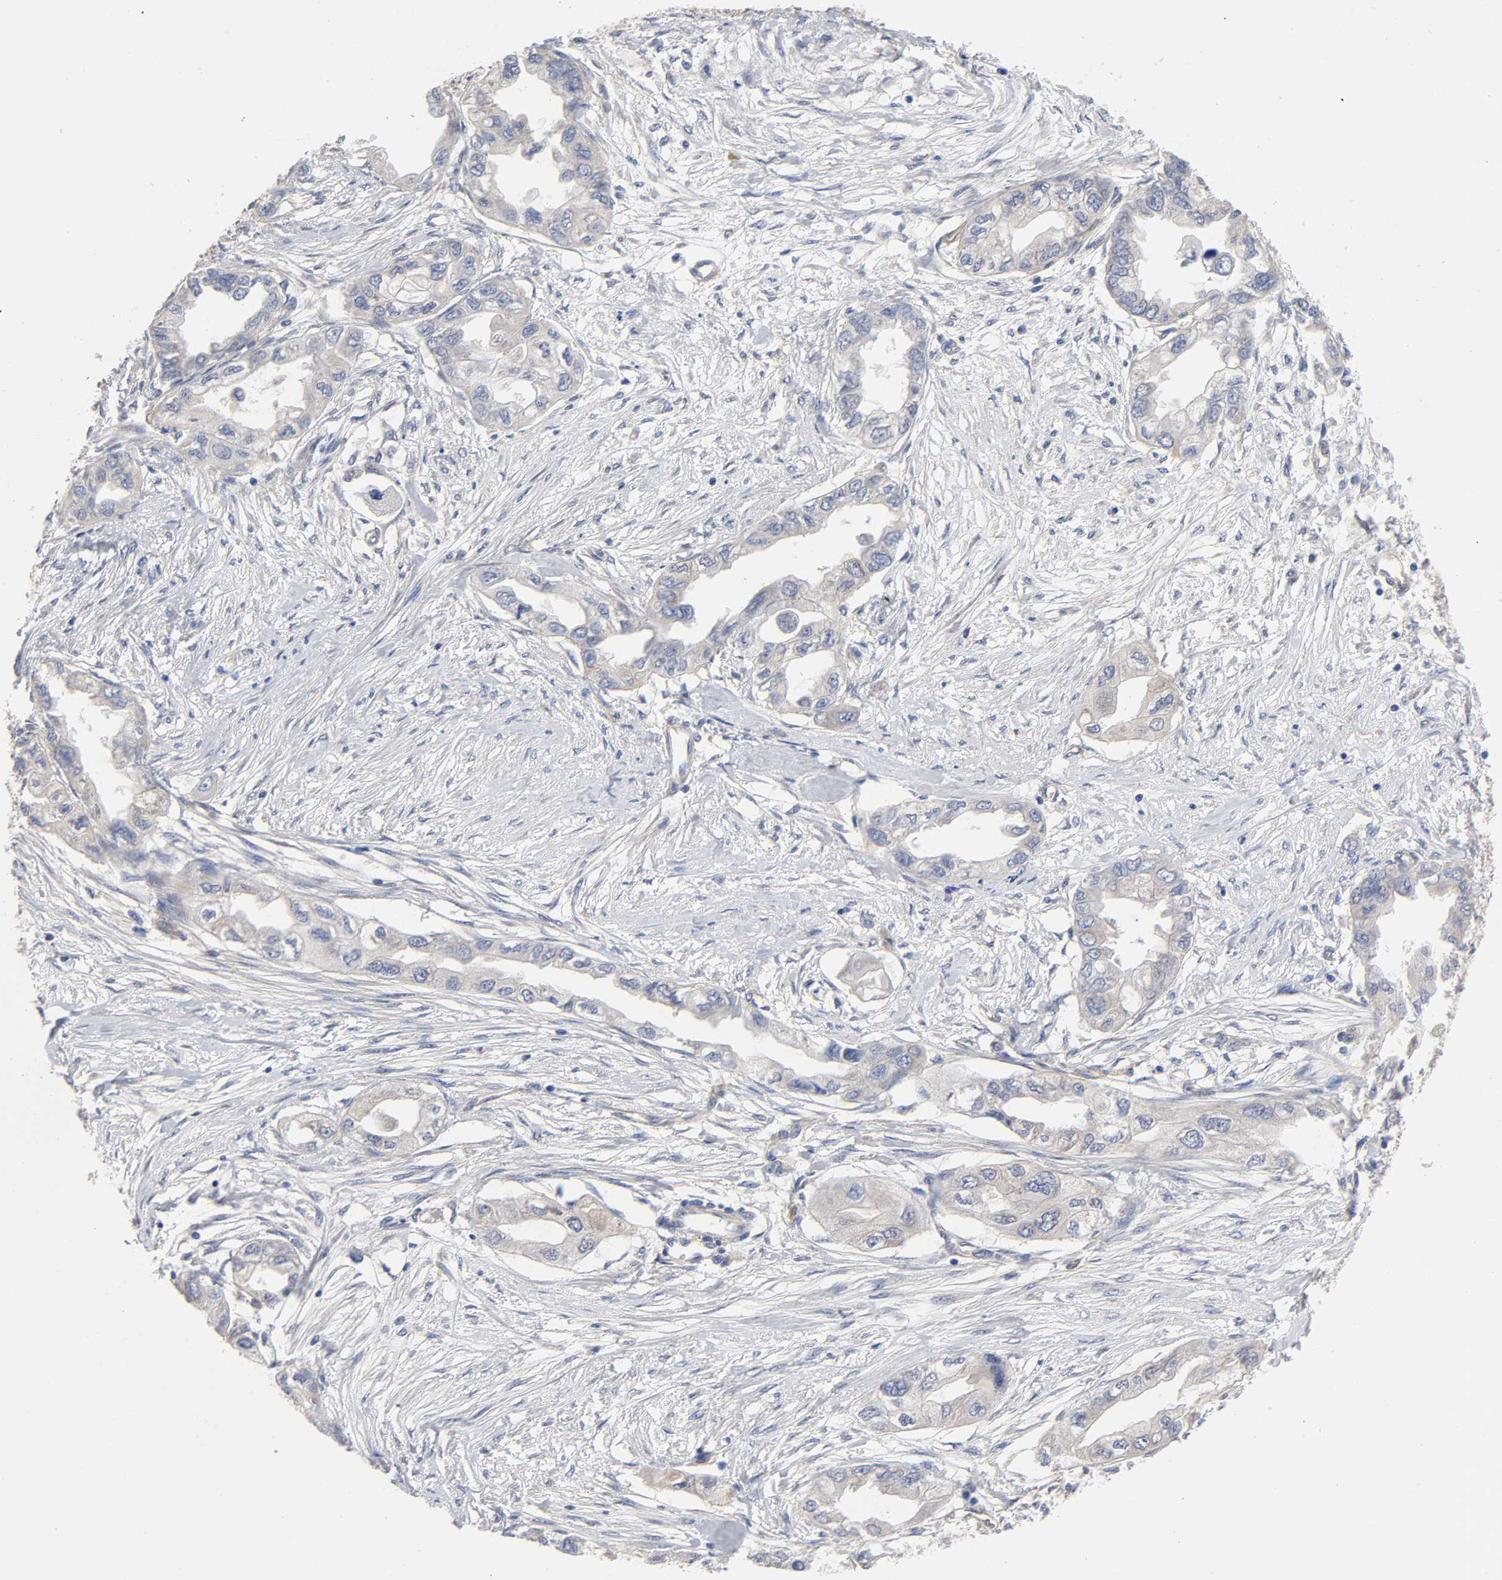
{"staining": {"intensity": "negative", "quantity": "none", "location": "none"}, "tissue": "endometrial cancer", "cell_type": "Tumor cells", "image_type": "cancer", "snomed": [{"axis": "morphology", "description": "Adenocarcinoma, NOS"}, {"axis": "topography", "description": "Endometrium"}], "caption": "Histopathology image shows no protein positivity in tumor cells of endometrial adenocarcinoma tissue.", "gene": "RAB13", "patient": {"sex": "female", "age": 67}}